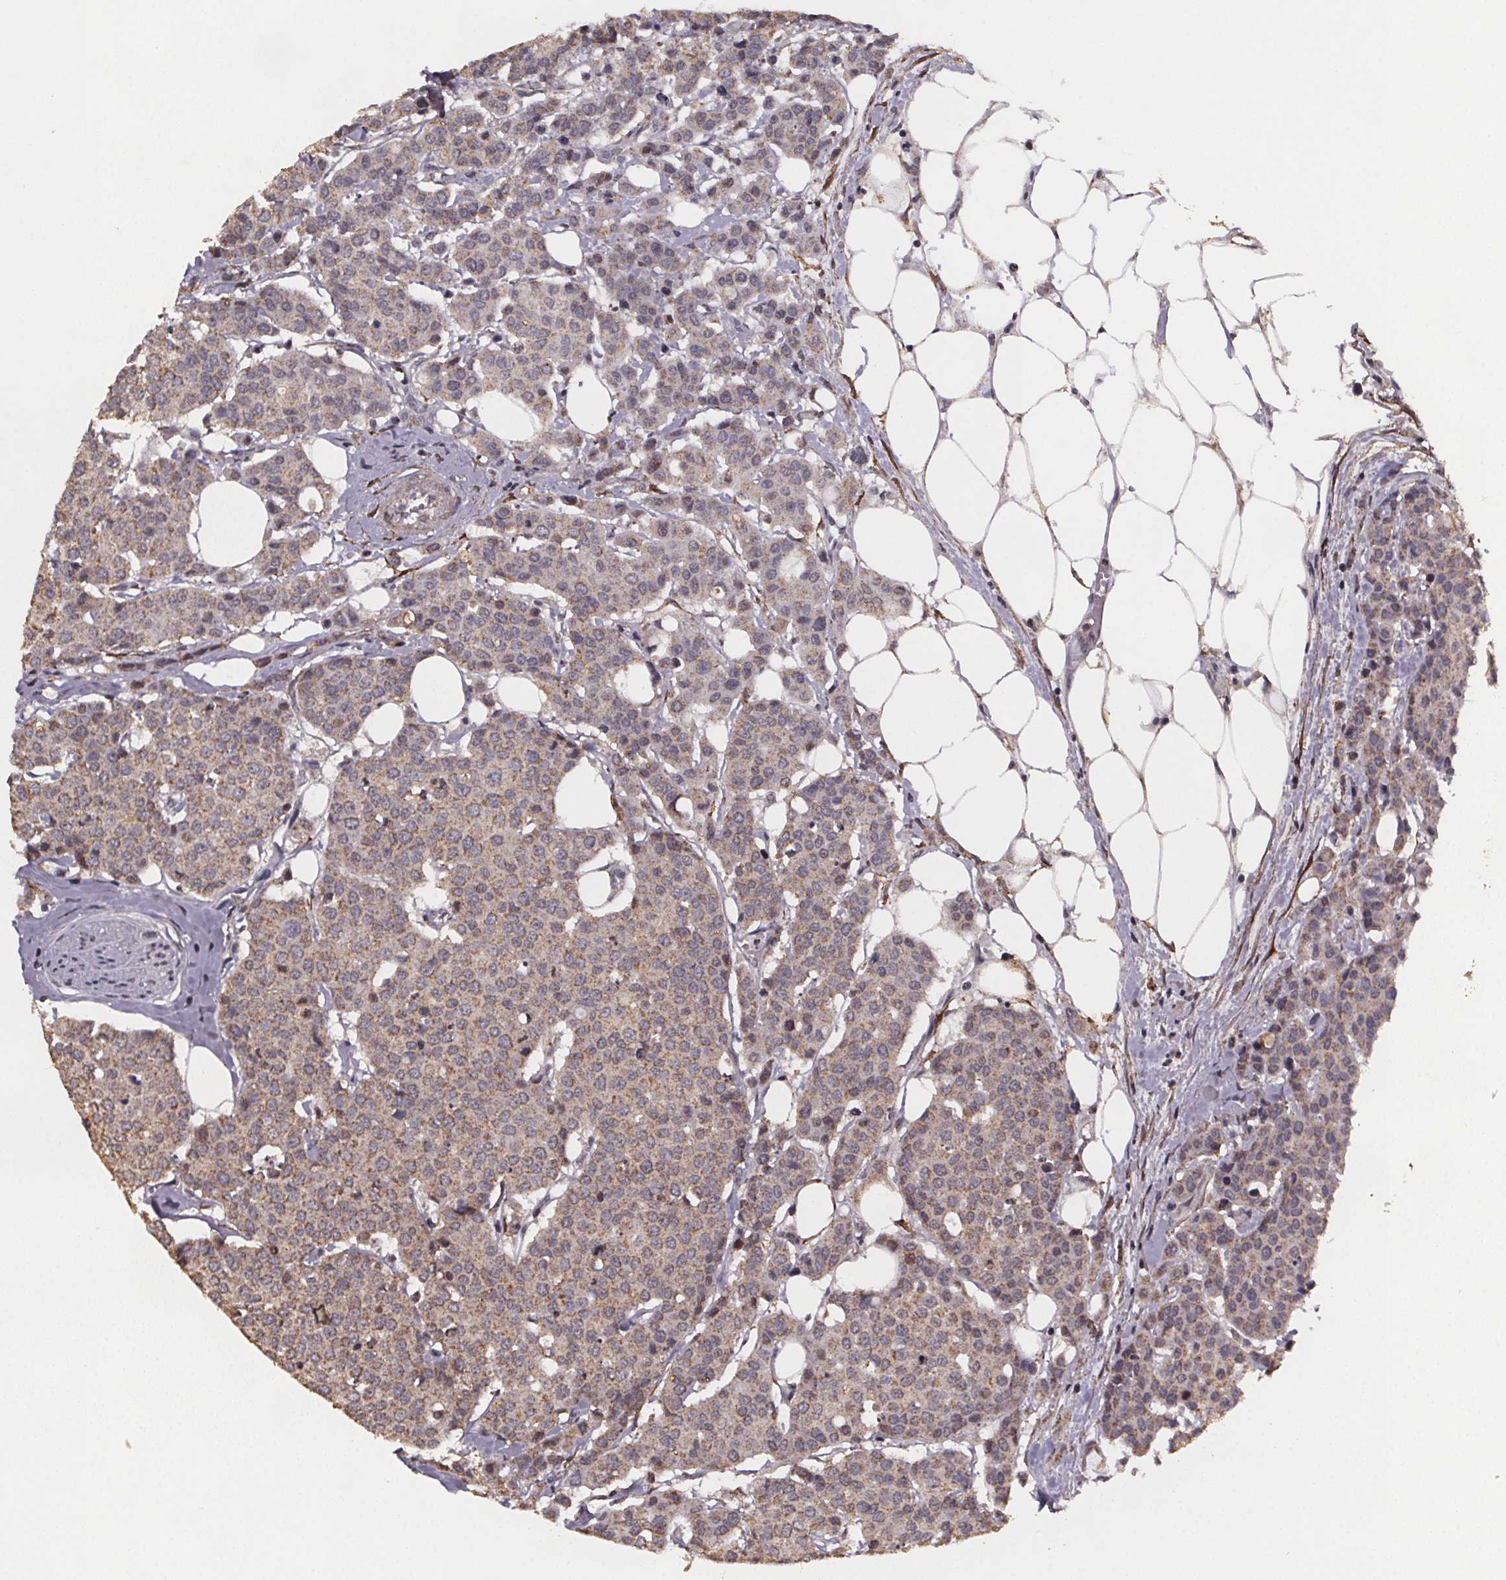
{"staining": {"intensity": "weak", "quantity": ">75%", "location": "cytoplasmic/membranous"}, "tissue": "carcinoid", "cell_type": "Tumor cells", "image_type": "cancer", "snomed": [{"axis": "morphology", "description": "Carcinoid, malignant, NOS"}, {"axis": "topography", "description": "Colon"}], "caption": "Carcinoid (malignant) was stained to show a protein in brown. There is low levels of weak cytoplasmic/membranous staining in approximately >75% of tumor cells.", "gene": "PALLD", "patient": {"sex": "male", "age": 81}}